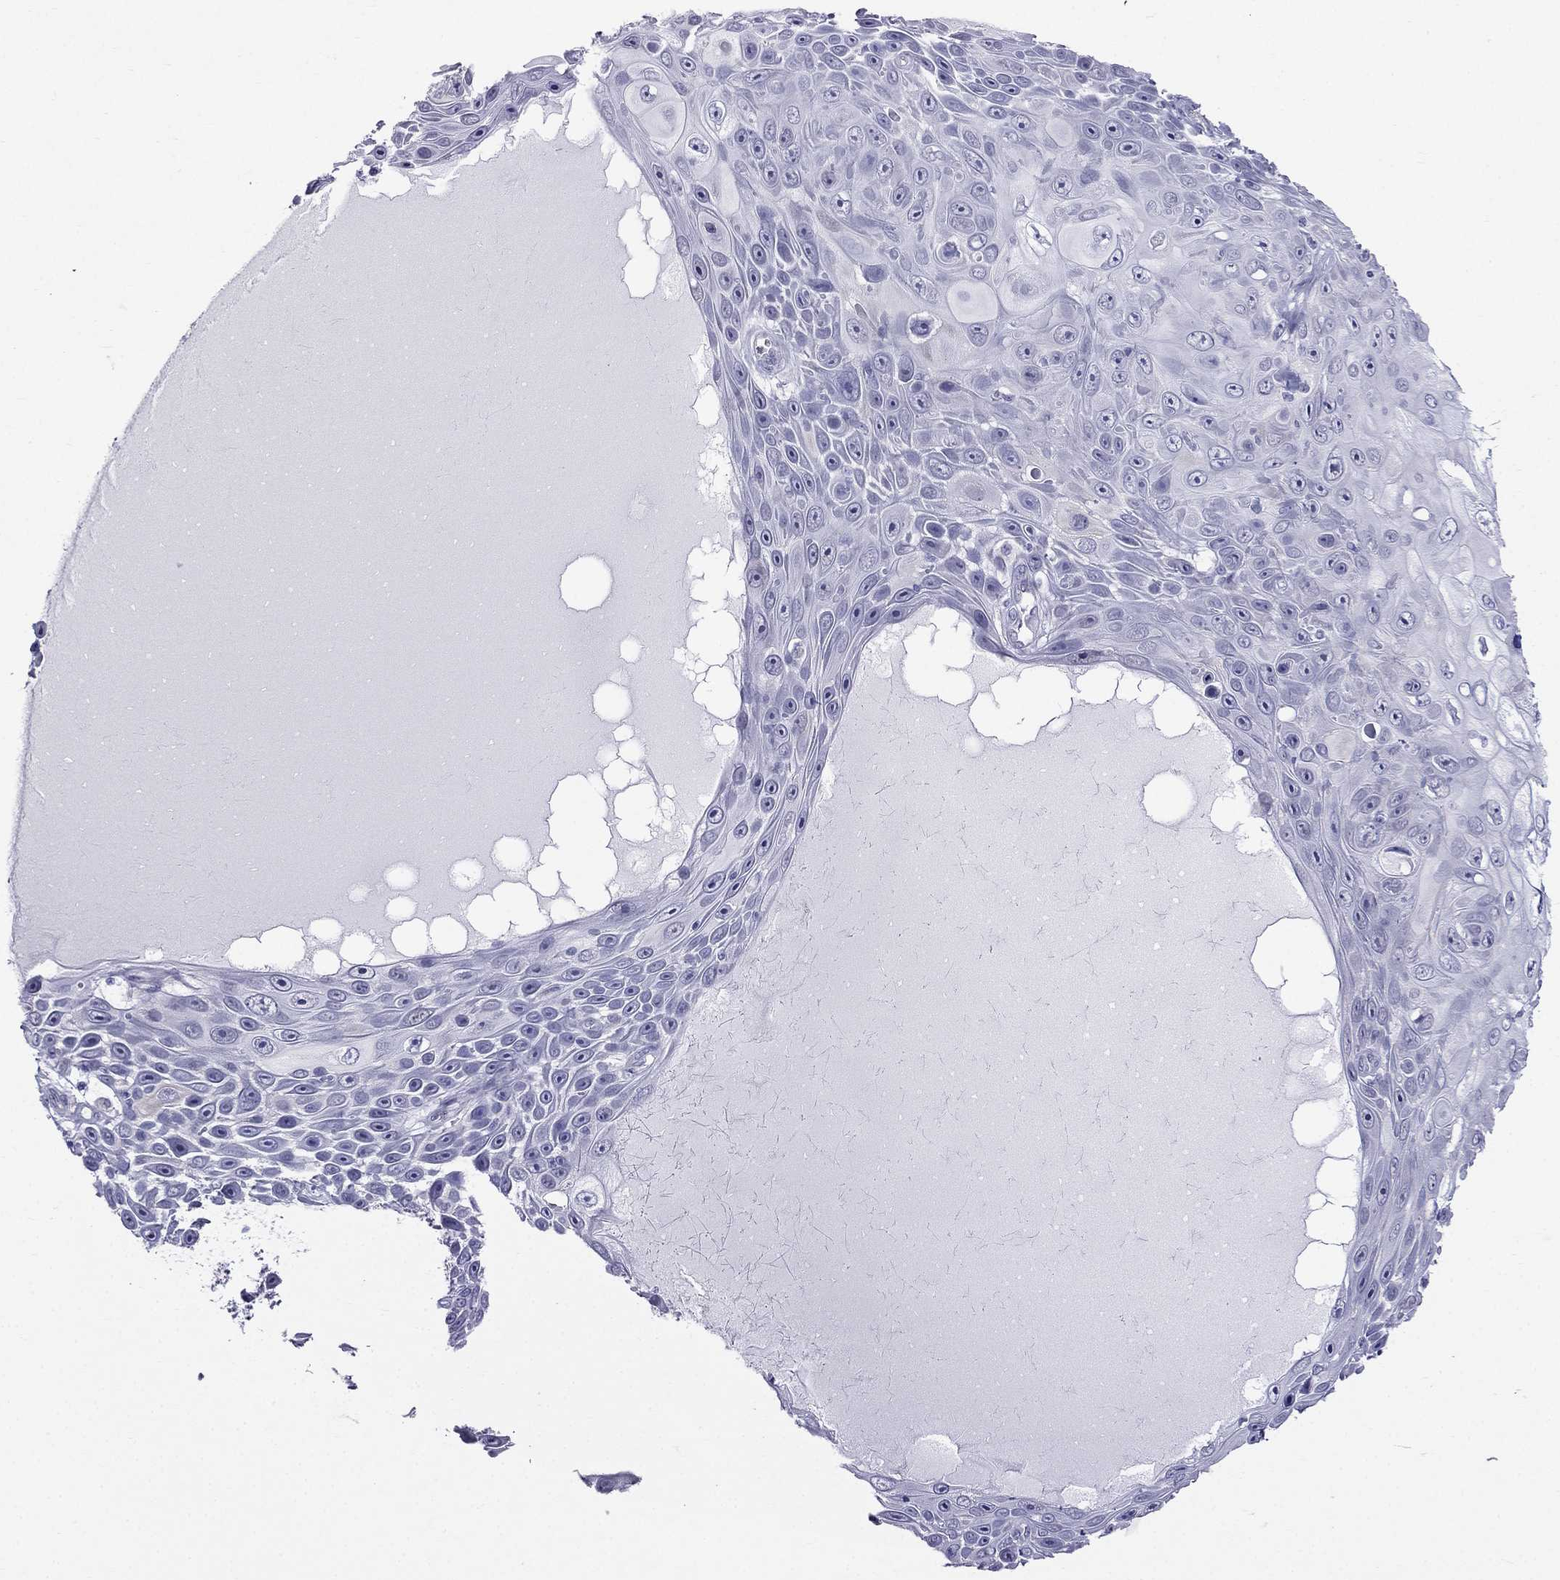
{"staining": {"intensity": "negative", "quantity": "none", "location": "none"}, "tissue": "skin cancer", "cell_type": "Tumor cells", "image_type": "cancer", "snomed": [{"axis": "morphology", "description": "Squamous cell carcinoma, NOS"}, {"axis": "topography", "description": "Skin"}], "caption": "This is an immunohistochemistry (IHC) micrograph of human skin squamous cell carcinoma. There is no positivity in tumor cells.", "gene": "MGP", "patient": {"sex": "male", "age": 82}}